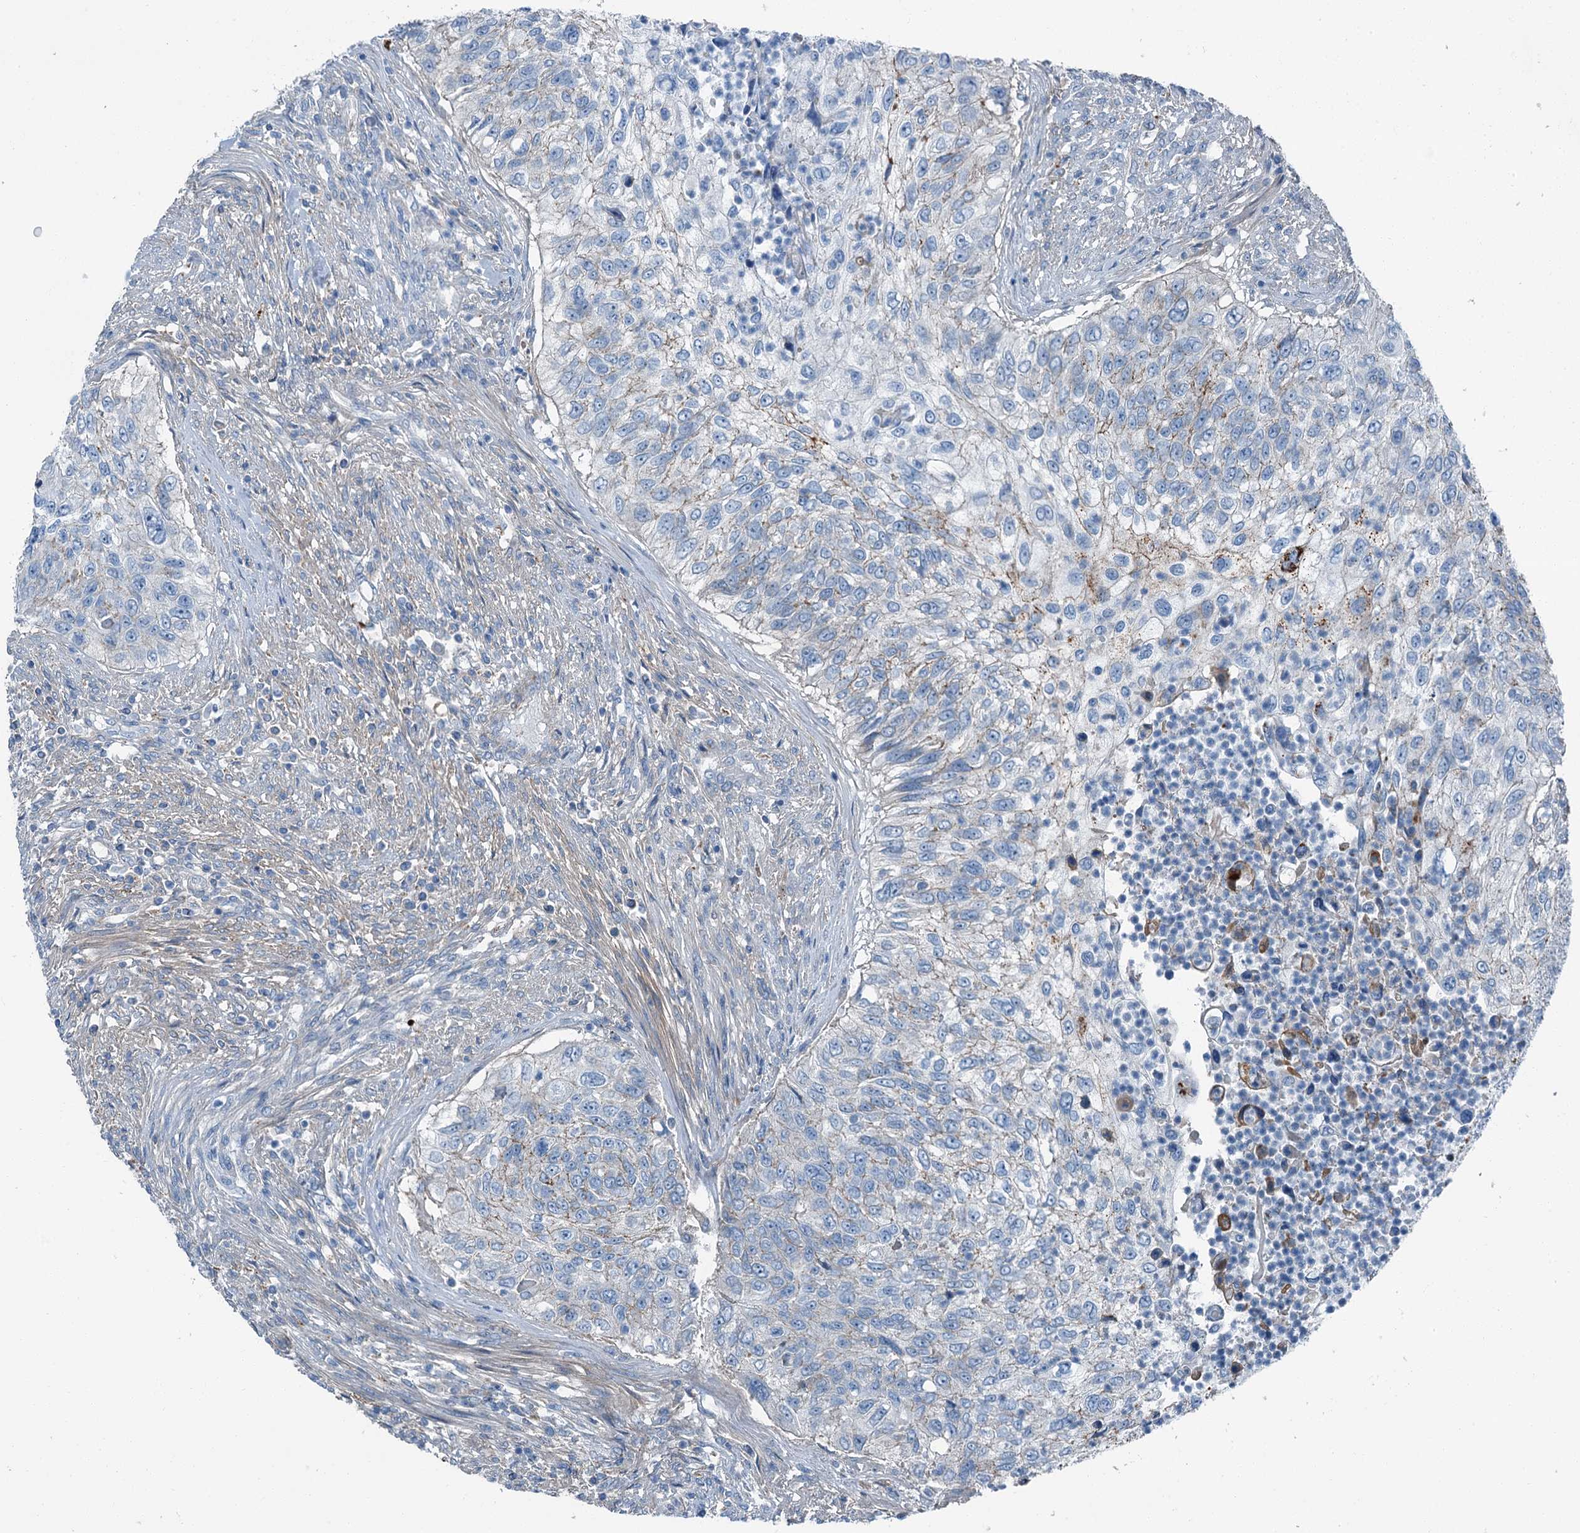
{"staining": {"intensity": "negative", "quantity": "none", "location": "none"}, "tissue": "urothelial cancer", "cell_type": "Tumor cells", "image_type": "cancer", "snomed": [{"axis": "morphology", "description": "Urothelial carcinoma, High grade"}, {"axis": "topography", "description": "Urinary bladder"}], "caption": "High magnification brightfield microscopy of high-grade urothelial carcinoma stained with DAB (brown) and counterstained with hematoxylin (blue): tumor cells show no significant staining.", "gene": "AXL", "patient": {"sex": "female", "age": 60}}